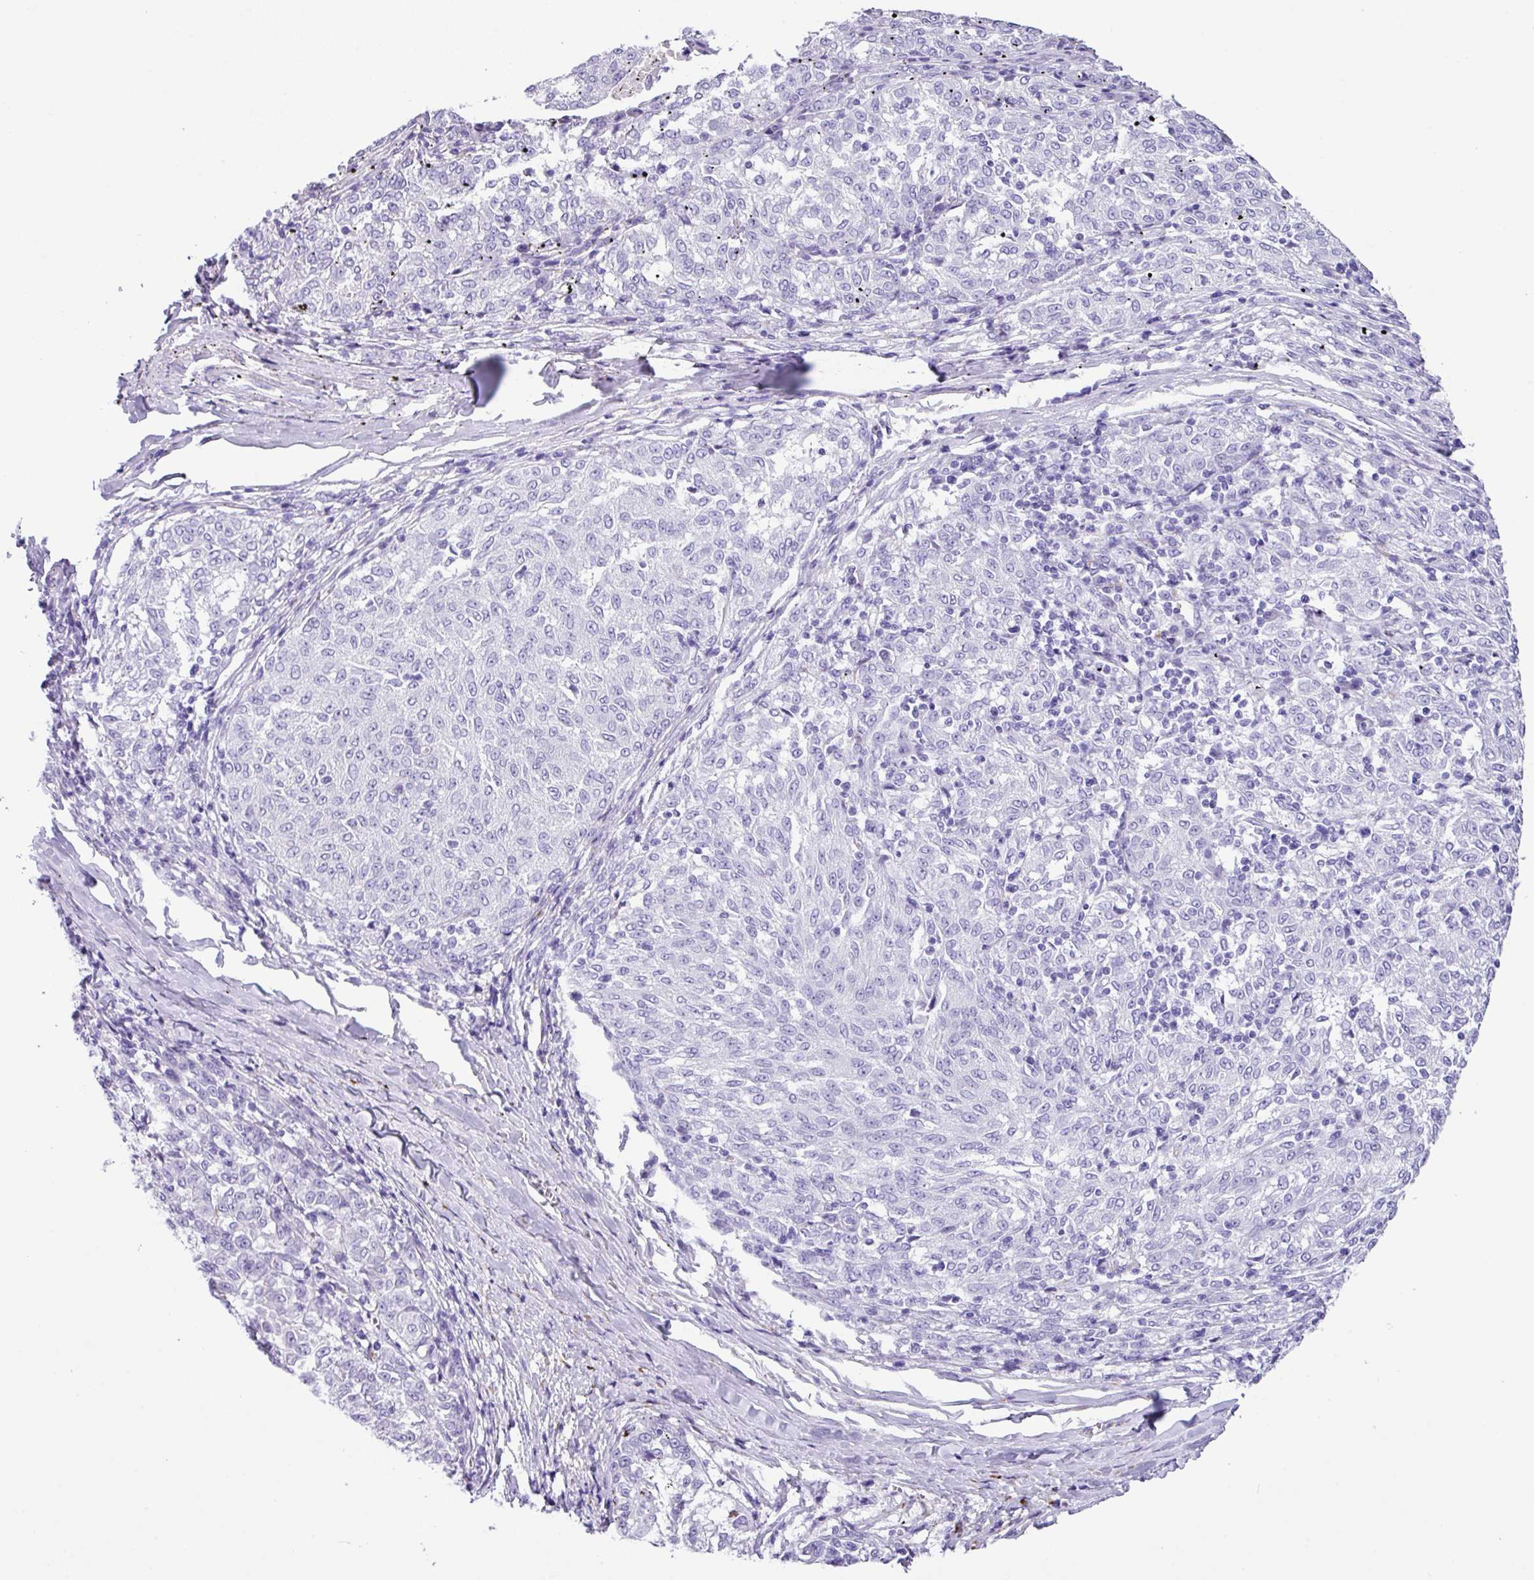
{"staining": {"intensity": "negative", "quantity": "none", "location": "none"}, "tissue": "melanoma", "cell_type": "Tumor cells", "image_type": "cancer", "snomed": [{"axis": "morphology", "description": "Malignant melanoma, NOS"}, {"axis": "topography", "description": "Skin"}], "caption": "IHC micrograph of neoplastic tissue: melanoma stained with DAB exhibits no significant protein positivity in tumor cells.", "gene": "ZG16", "patient": {"sex": "female", "age": 72}}